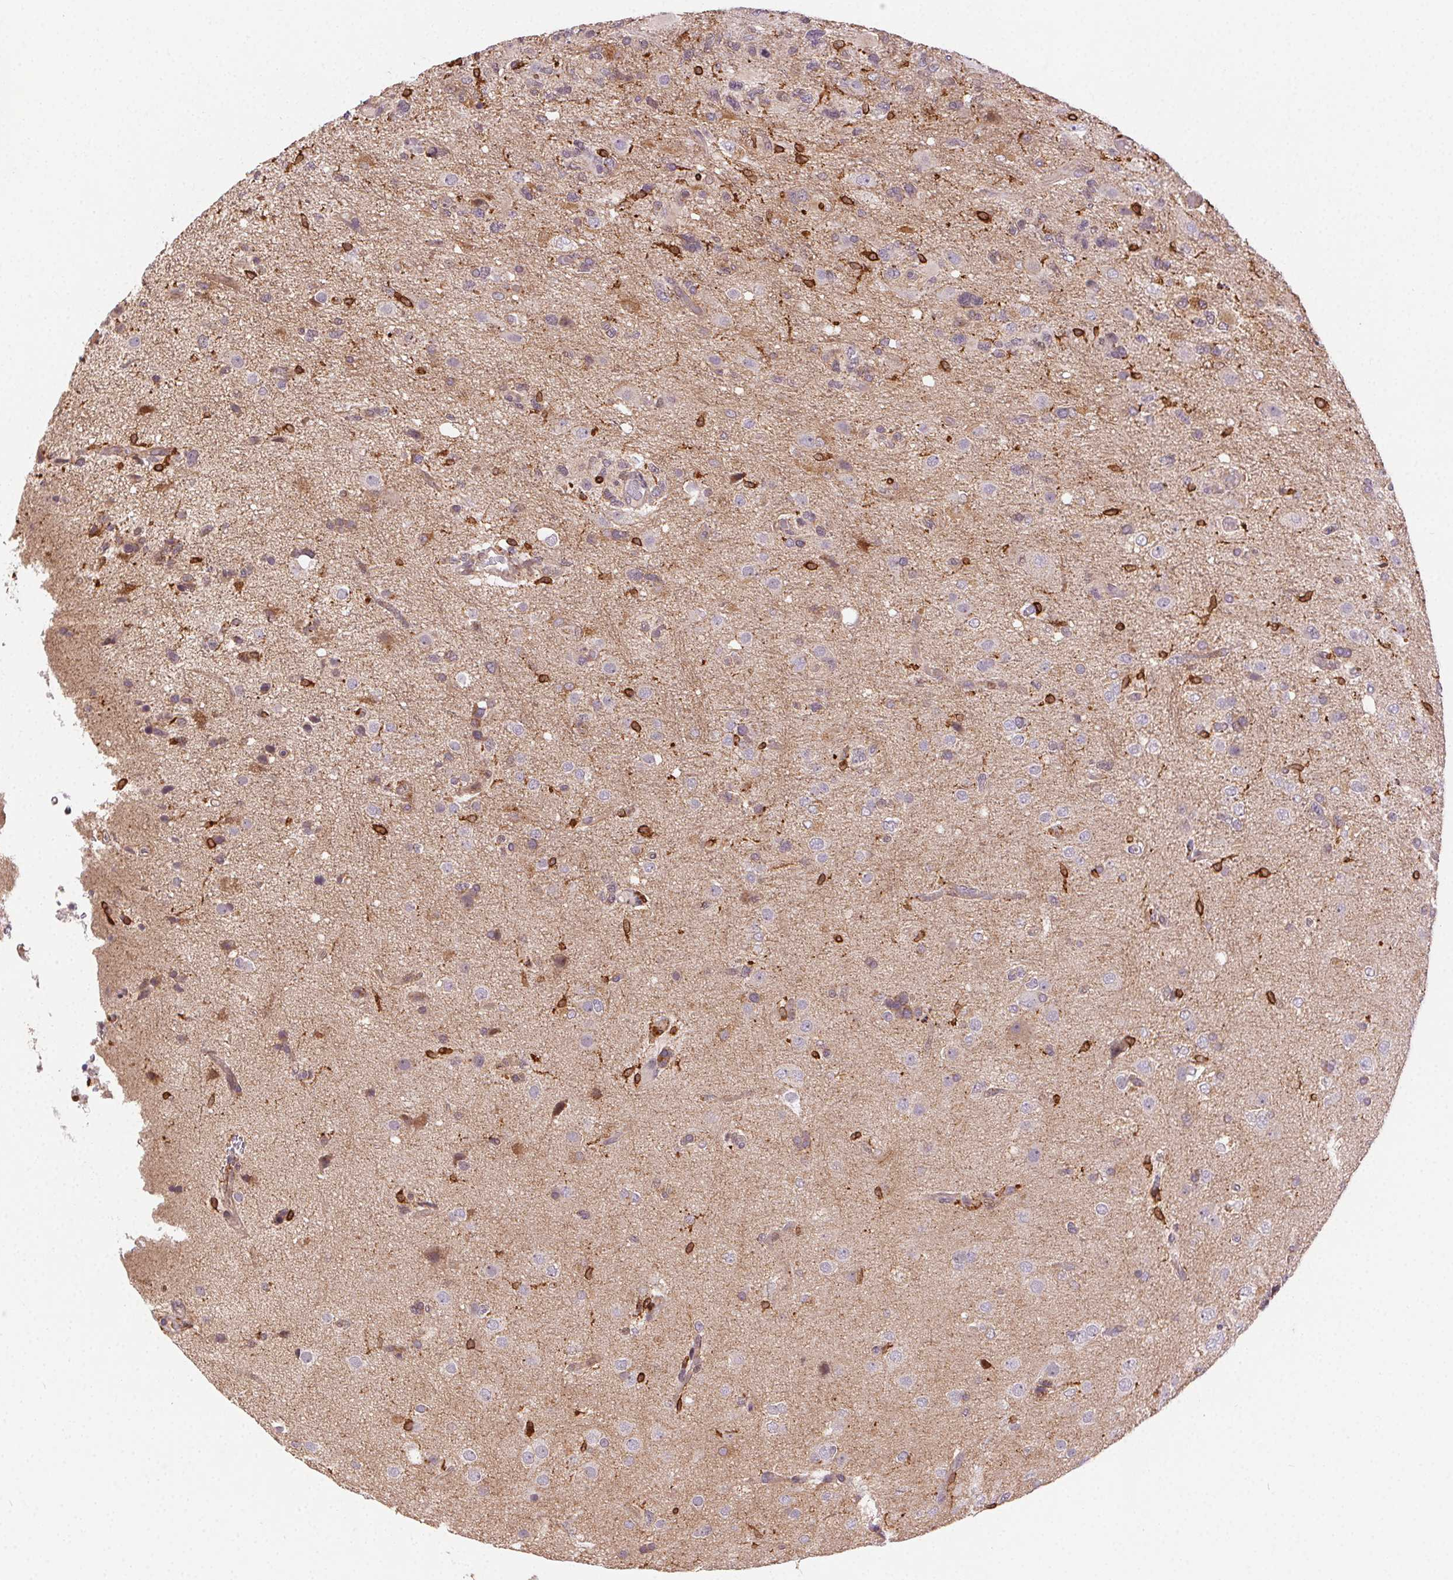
{"staining": {"intensity": "weak", "quantity": "<25%", "location": "cytoplasmic/membranous"}, "tissue": "glioma", "cell_type": "Tumor cells", "image_type": "cancer", "snomed": [{"axis": "morphology", "description": "Glioma, malignant, High grade"}, {"axis": "topography", "description": "Brain"}], "caption": "An immunohistochemistry micrograph of glioma is shown. There is no staining in tumor cells of glioma.", "gene": "RNASET2", "patient": {"sex": "female", "age": 71}}